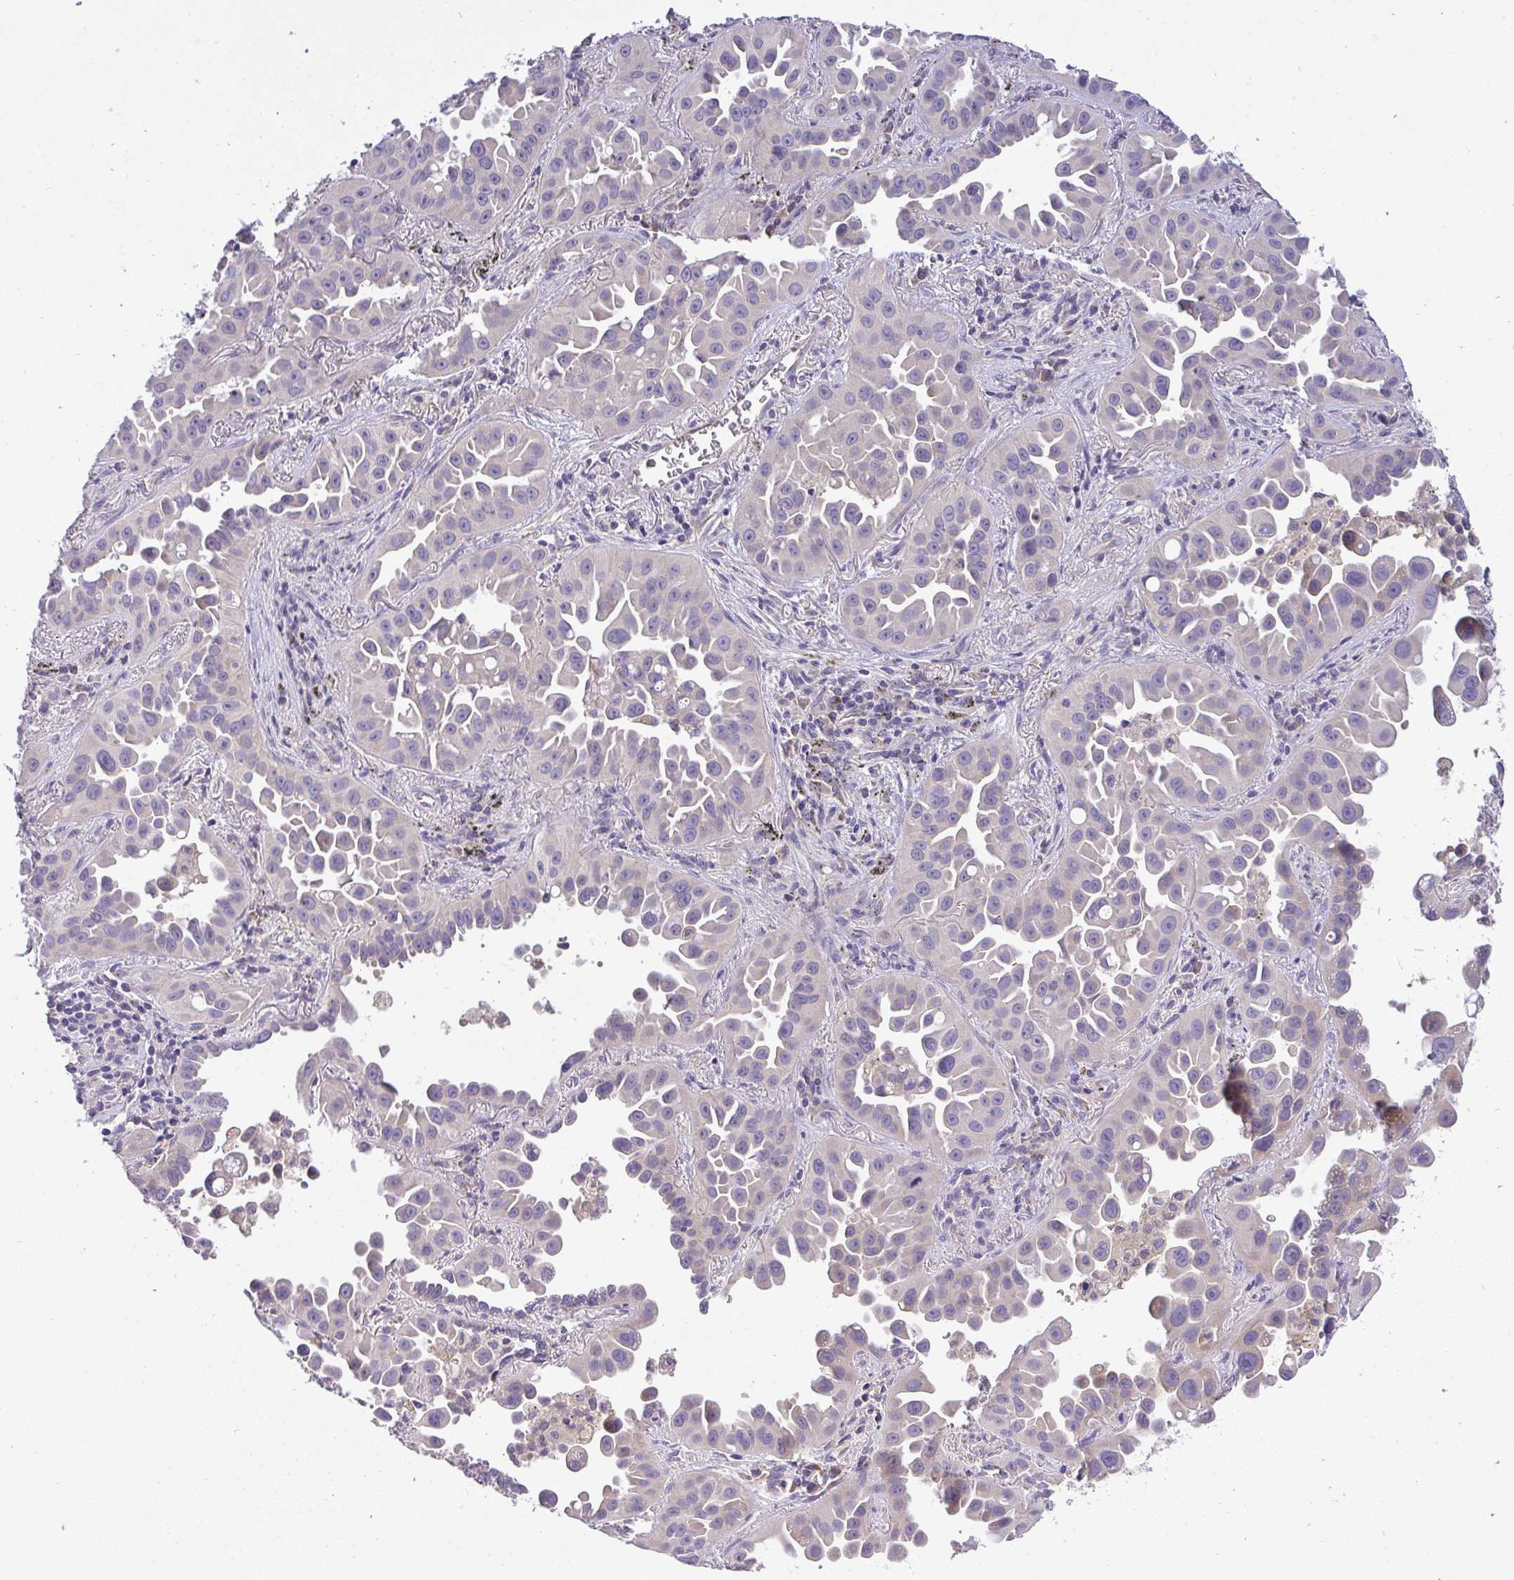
{"staining": {"intensity": "negative", "quantity": "none", "location": "none"}, "tissue": "lung cancer", "cell_type": "Tumor cells", "image_type": "cancer", "snomed": [{"axis": "morphology", "description": "Adenocarcinoma, NOS"}, {"axis": "topography", "description": "Lung"}], "caption": "This is a micrograph of immunohistochemistry (IHC) staining of adenocarcinoma (lung), which shows no expression in tumor cells.", "gene": "ZNF581", "patient": {"sex": "male", "age": 68}}